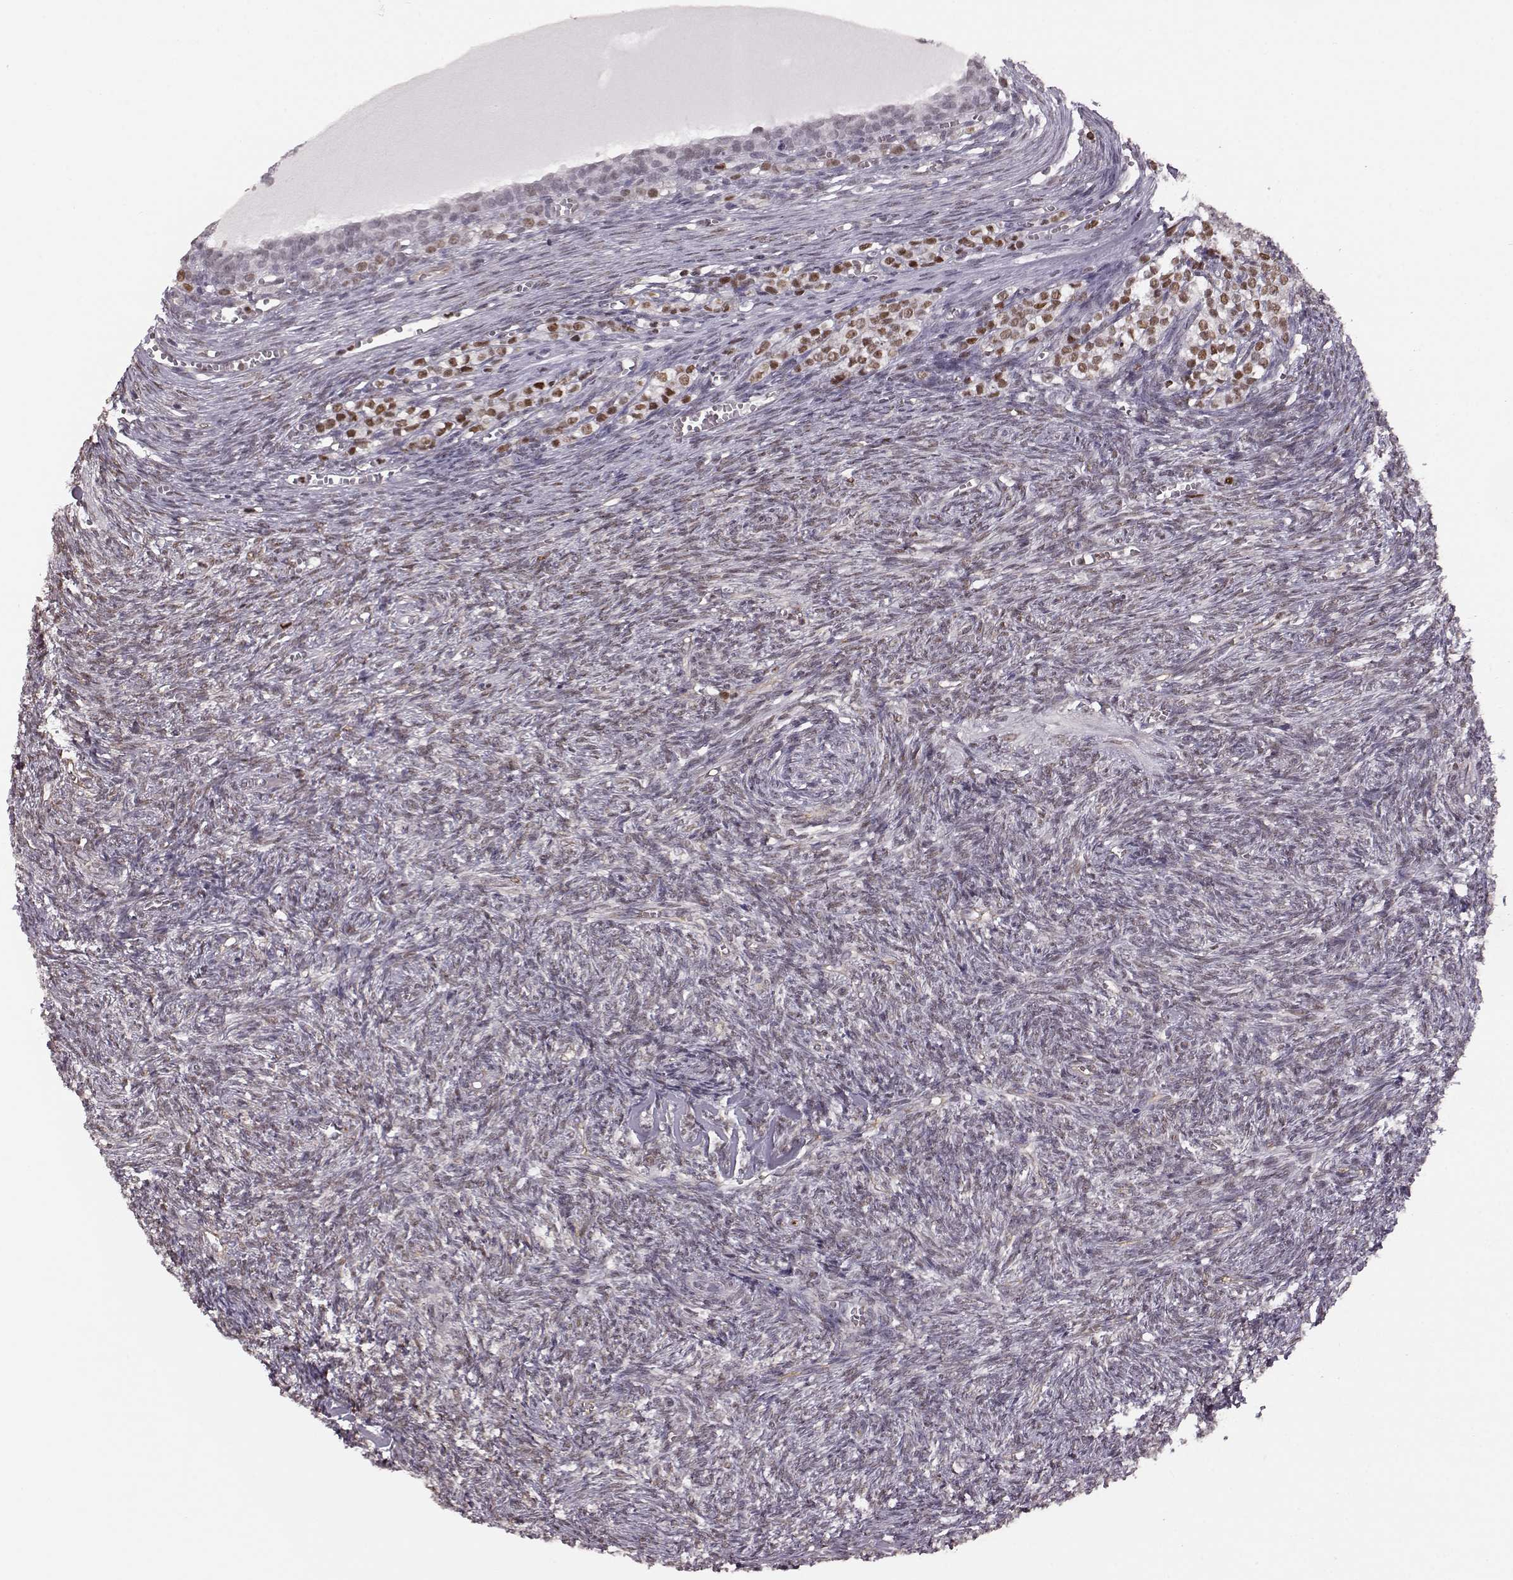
{"staining": {"intensity": "moderate", "quantity": "<25%", "location": "nuclear"}, "tissue": "ovary", "cell_type": "Follicle cells", "image_type": "normal", "snomed": [{"axis": "morphology", "description": "Normal tissue, NOS"}, {"axis": "topography", "description": "Ovary"}], "caption": "Immunohistochemistry (IHC) (DAB (3,3'-diaminobenzidine)) staining of benign ovary demonstrates moderate nuclear protein positivity in about <25% of follicle cells. (DAB IHC with brightfield microscopy, high magnification).", "gene": "KLF6", "patient": {"sex": "female", "age": 43}}